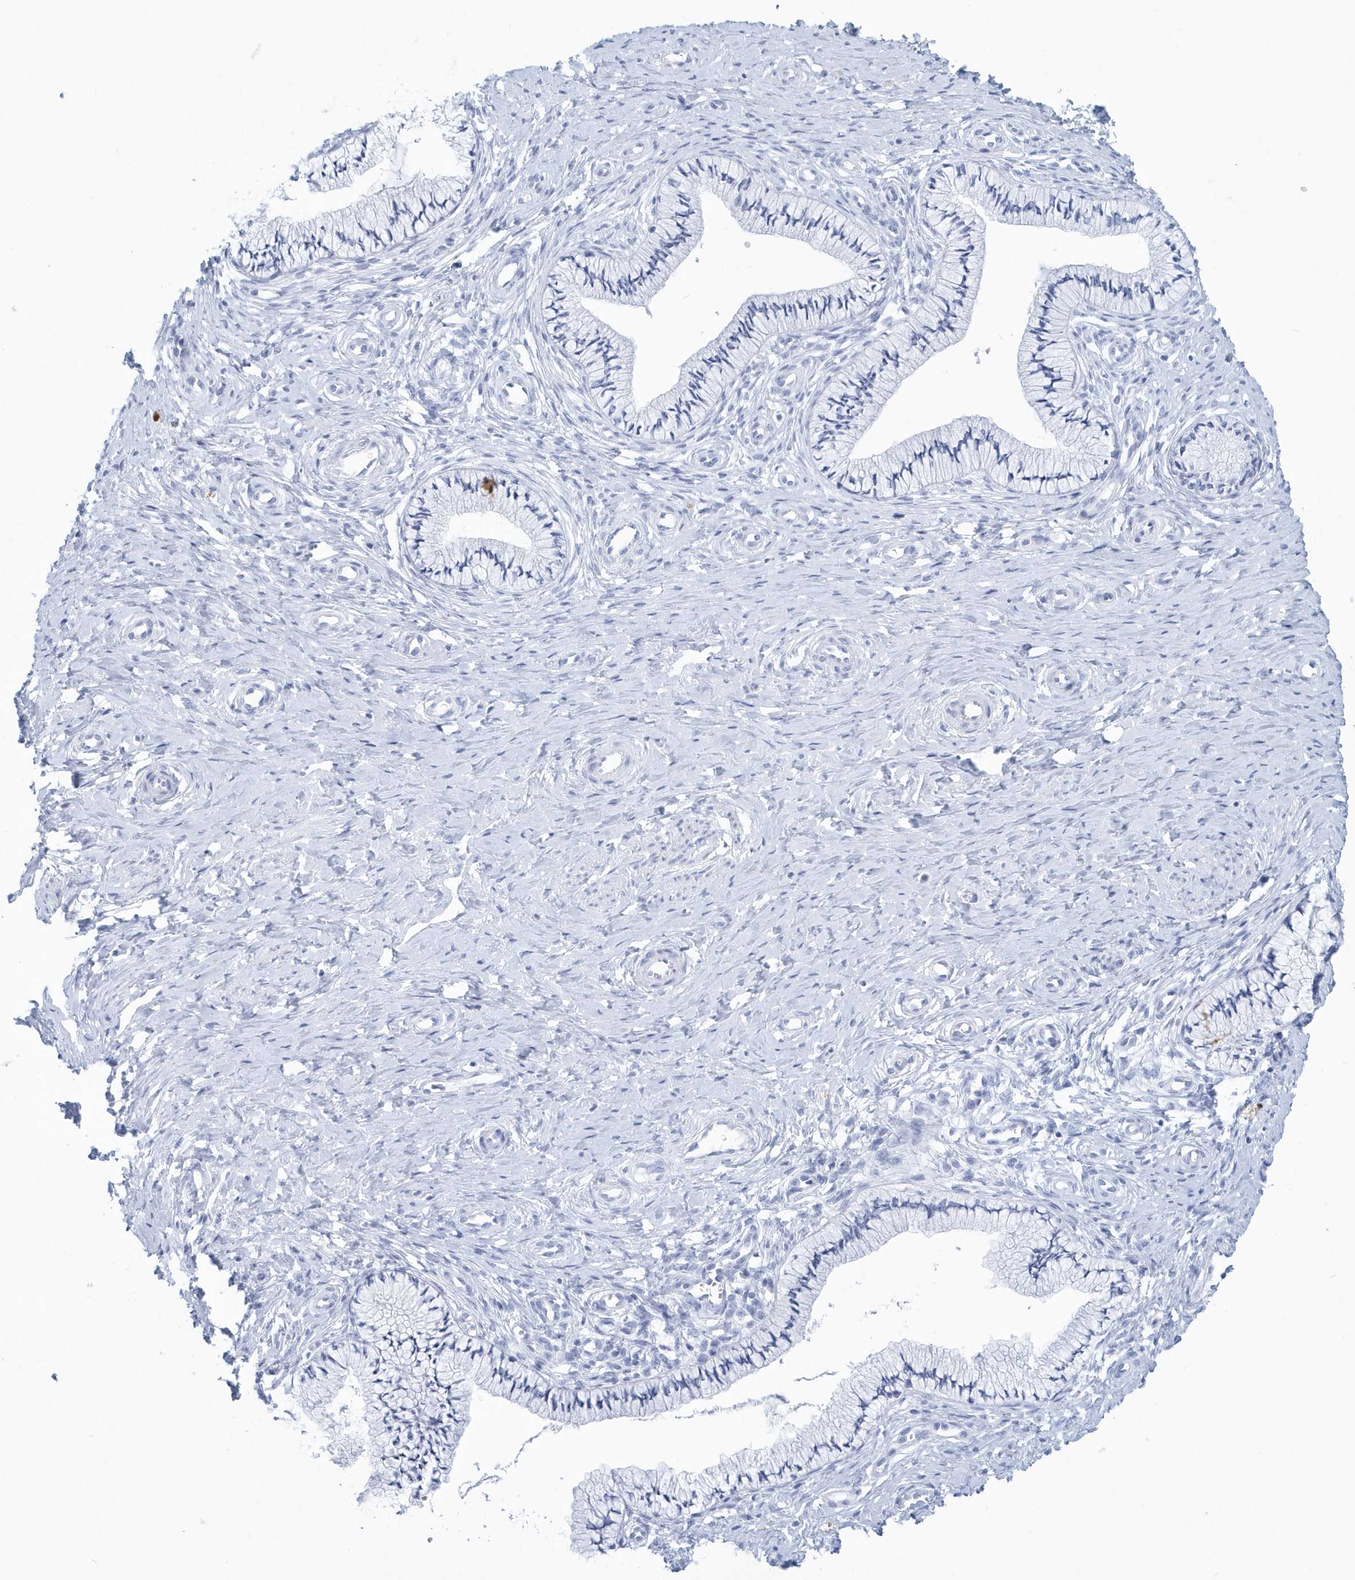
{"staining": {"intensity": "negative", "quantity": "none", "location": "none"}, "tissue": "cervix", "cell_type": "Glandular cells", "image_type": "normal", "snomed": [{"axis": "morphology", "description": "Normal tissue, NOS"}, {"axis": "topography", "description": "Cervix"}], "caption": "DAB (3,3'-diaminobenzidine) immunohistochemical staining of normal cervix demonstrates no significant positivity in glandular cells.", "gene": "PTPRO", "patient": {"sex": "female", "age": 36}}